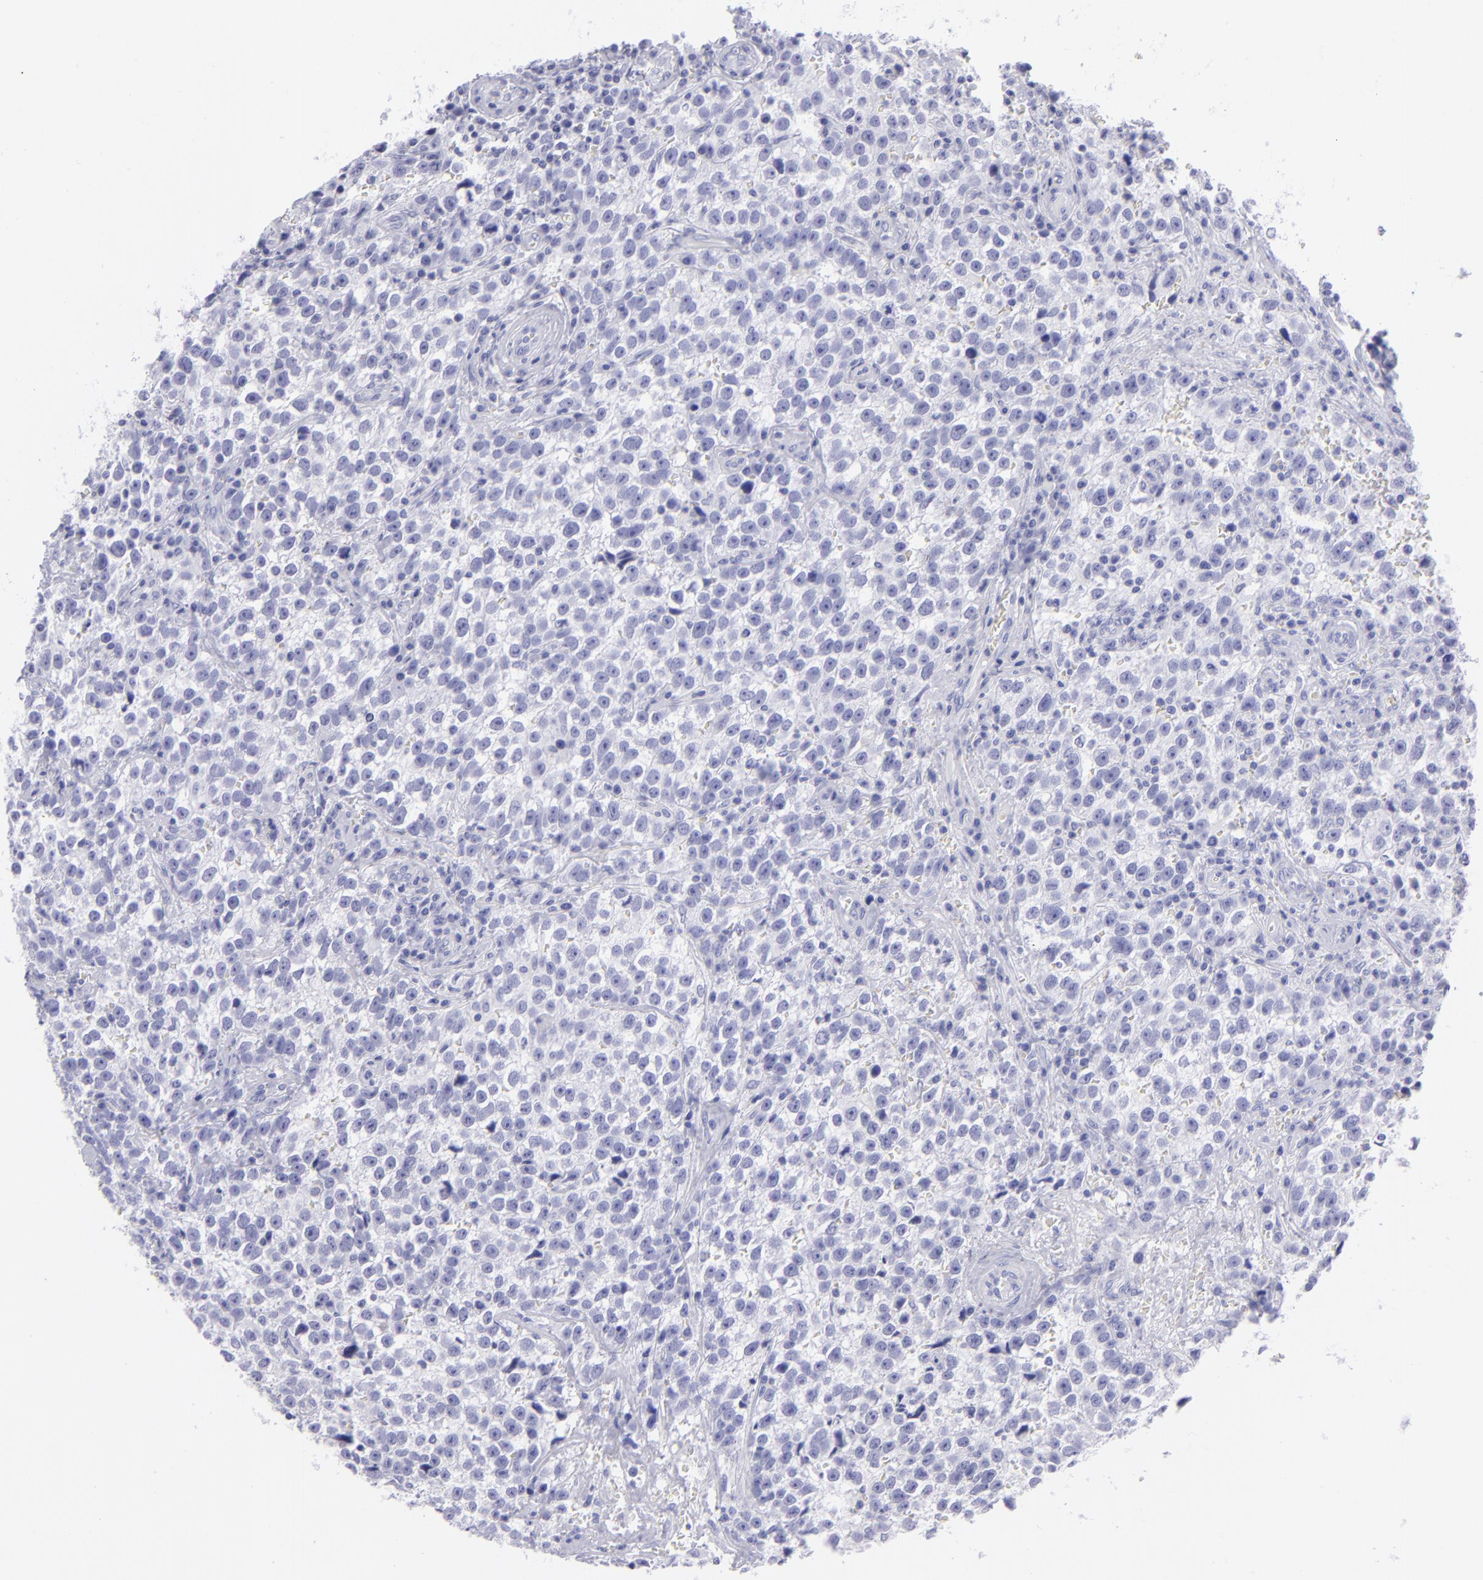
{"staining": {"intensity": "negative", "quantity": "none", "location": "none"}, "tissue": "testis cancer", "cell_type": "Tumor cells", "image_type": "cancer", "snomed": [{"axis": "morphology", "description": "Seminoma, NOS"}, {"axis": "topography", "description": "Testis"}], "caption": "Protein analysis of testis cancer (seminoma) shows no significant expression in tumor cells.", "gene": "SLC1A3", "patient": {"sex": "male", "age": 38}}